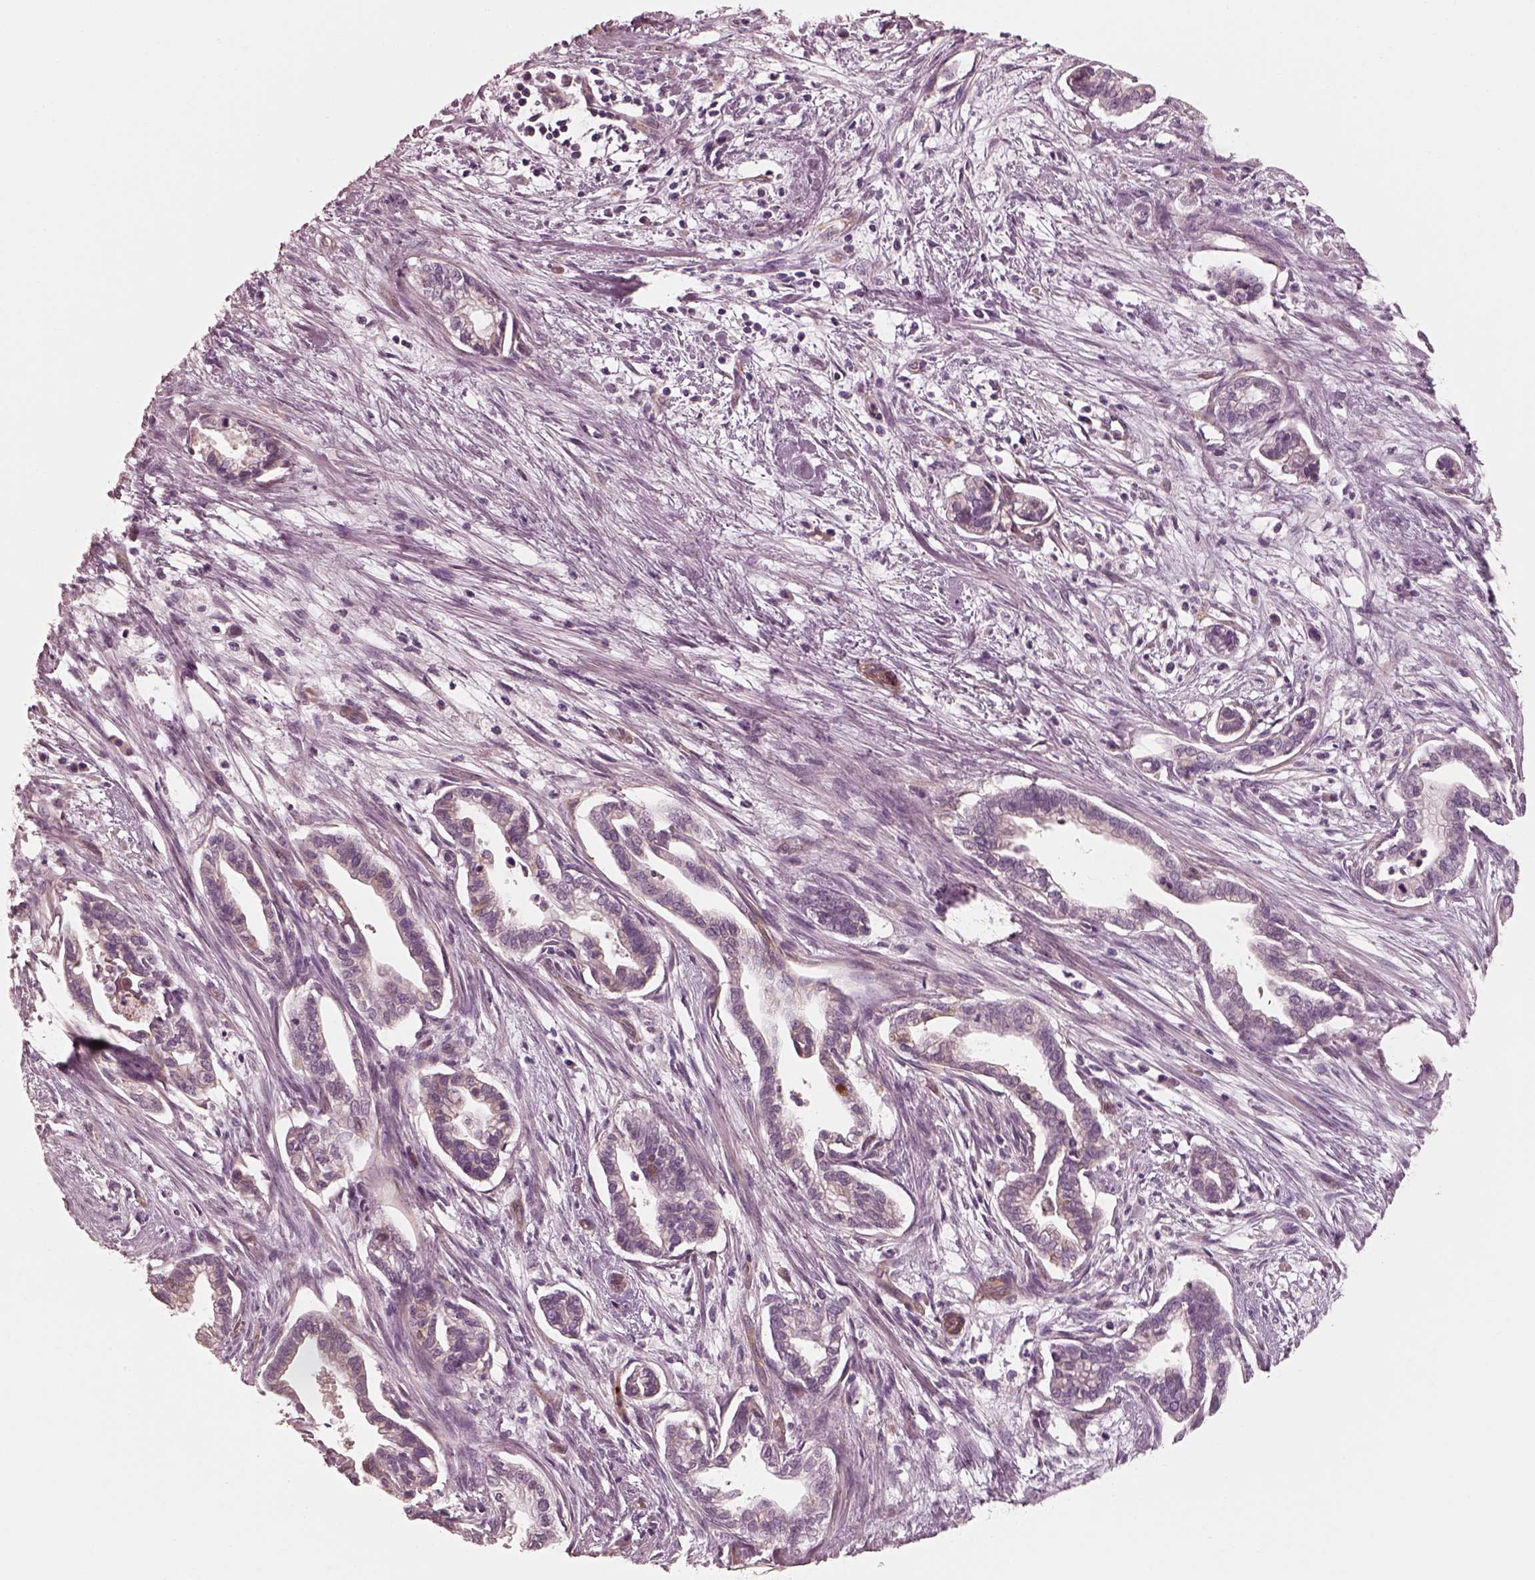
{"staining": {"intensity": "negative", "quantity": "none", "location": "none"}, "tissue": "cervical cancer", "cell_type": "Tumor cells", "image_type": "cancer", "snomed": [{"axis": "morphology", "description": "Adenocarcinoma, NOS"}, {"axis": "topography", "description": "Cervix"}], "caption": "A high-resolution photomicrograph shows immunohistochemistry (IHC) staining of cervical adenocarcinoma, which demonstrates no significant positivity in tumor cells.", "gene": "CRYM", "patient": {"sex": "female", "age": 62}}